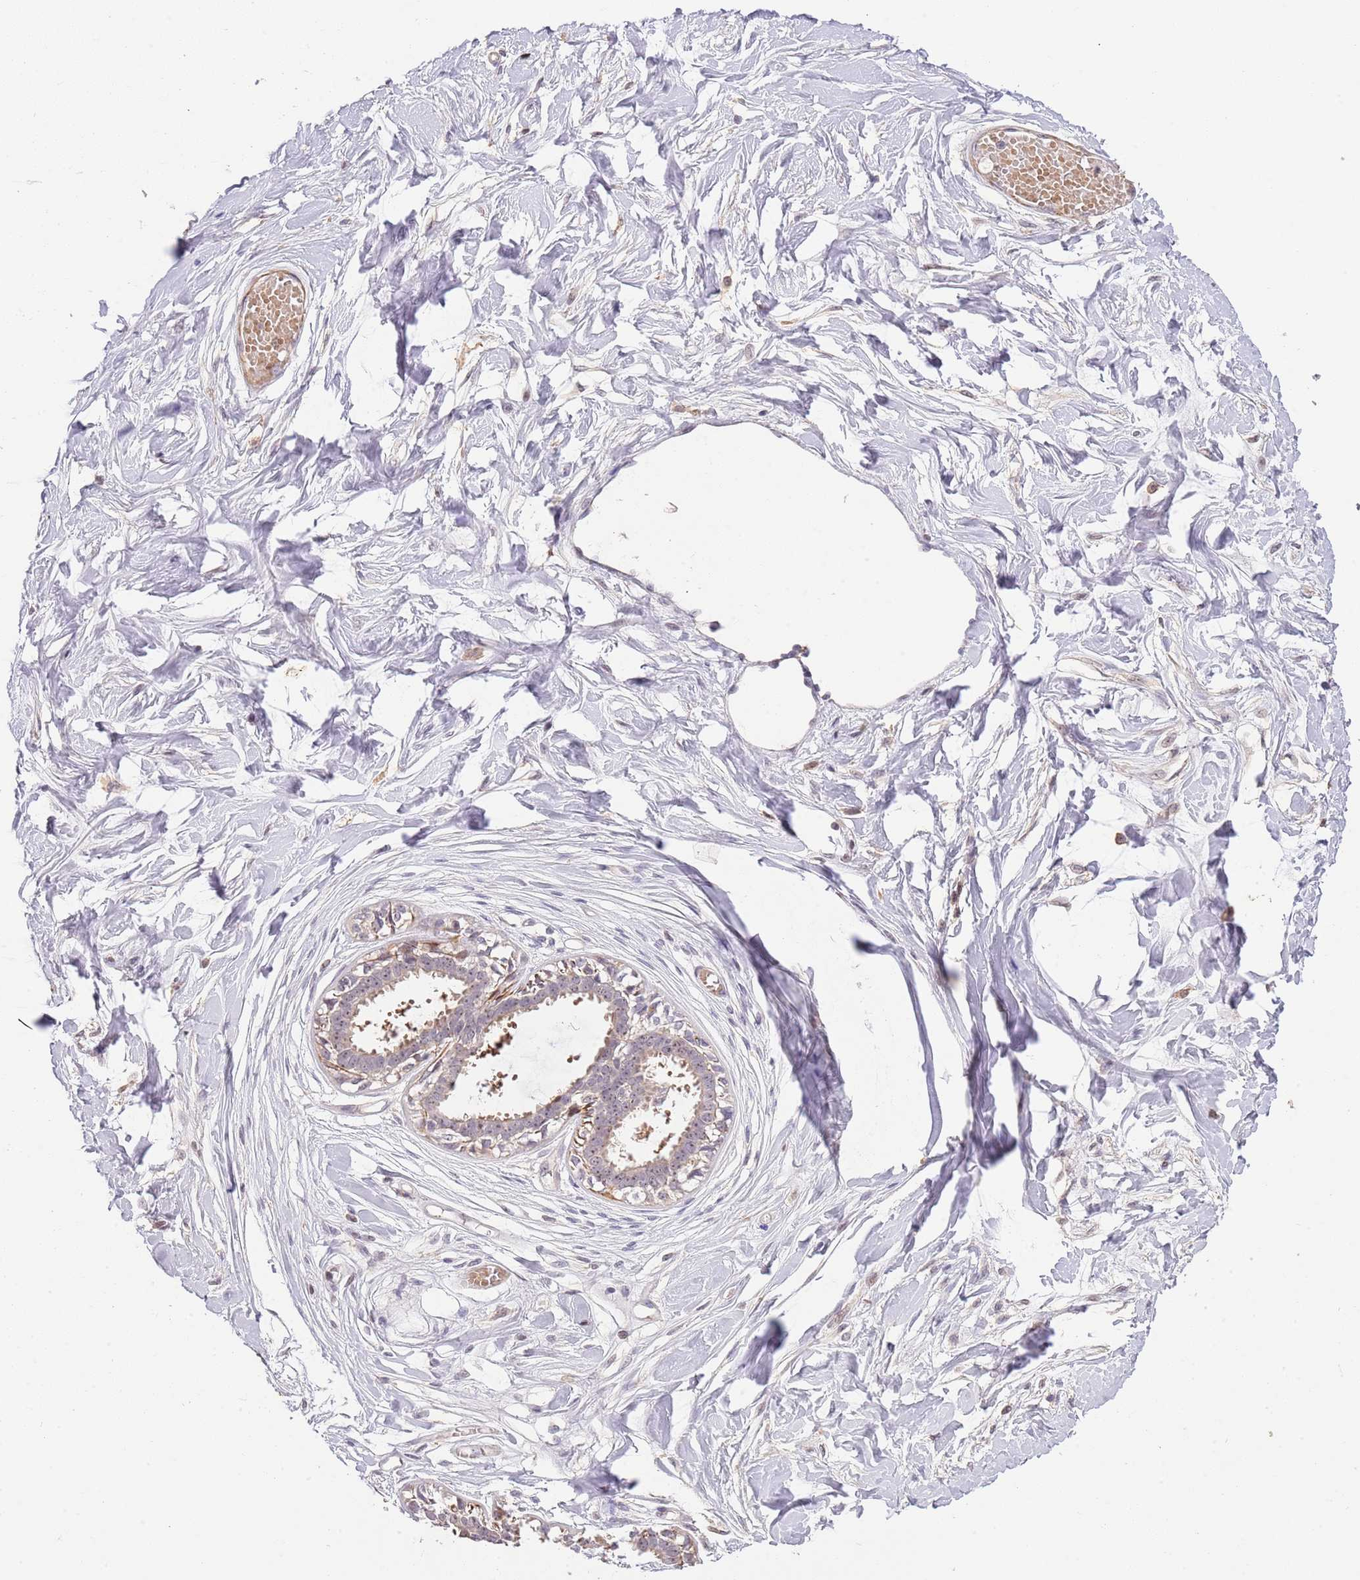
{"staining": {"intensity": "negative", "quantity": "none", "location": "none"}, "tissue": "breast", "cell_type": "Adipocytes", "image_type": "normal", "snomed": [{"axis": "morphology", "description": "Normal tissue, NOS"}, {"axis": "topography", "description": "Breast"}], "caption": "DAB (3,3'-diaminobenzidine) immunohistochemical staining of normal human breast exhibits no significant staining in adipocytes.", "gene": "ADTRP", "patient": {"sex": "female", "age": 45}}